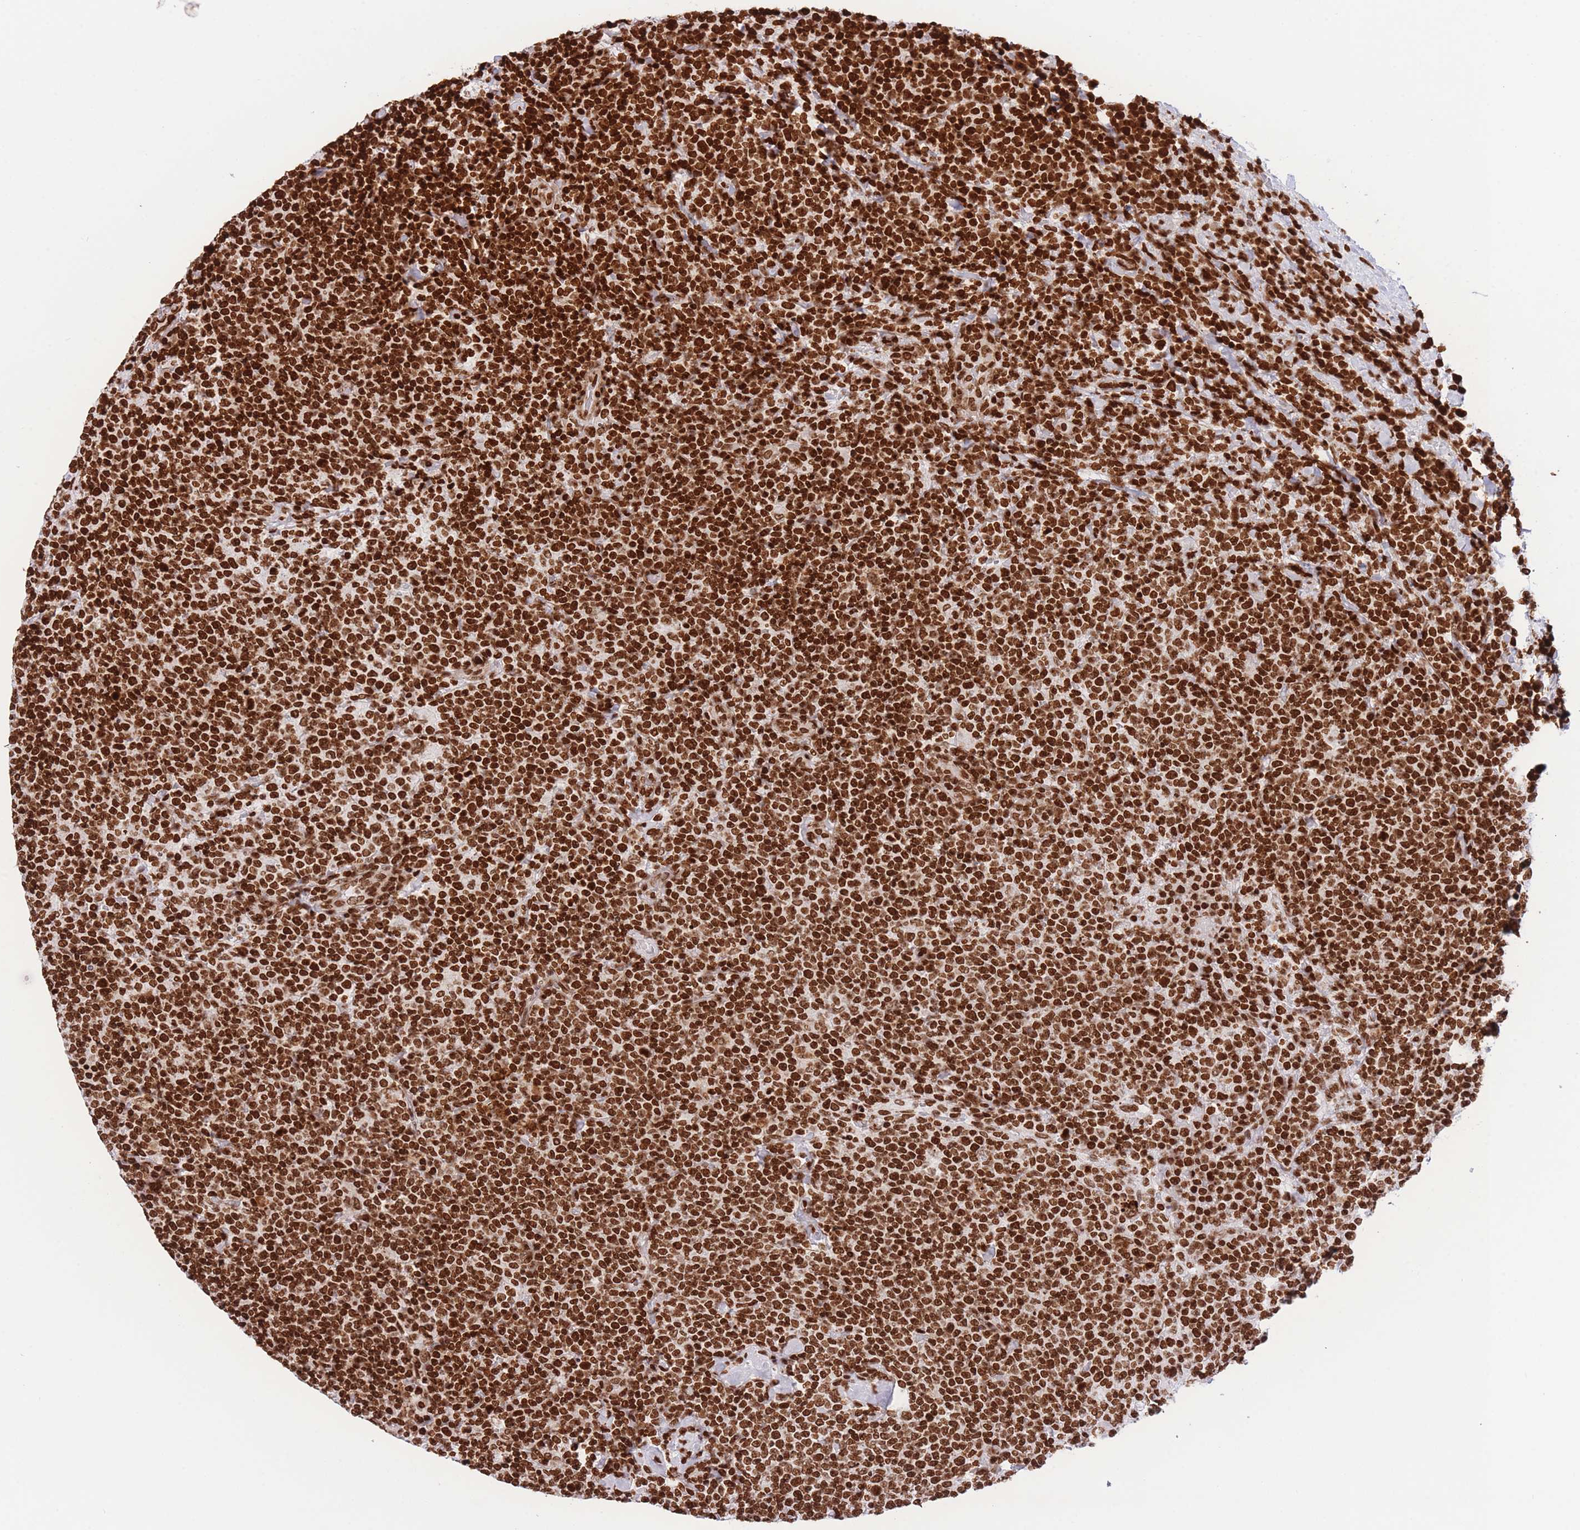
{"staining": {"intensity": "strong", "quantity": ">75%", "location": "nuclear"}, "tissue": "lymphoma", "cell_type": "Tumor cells", "image_type": "cancer", "snomed": [{"axis": "morphology", "description": "Malignant lymphoma, non-Hodgkin's type, High grade"}, {"axis": "topography", "description": "Lymph node"}], "caption": "Immunohistochemistry (DAB (3,3'-diaminobenzidine)) staining of high-grade malignant lymphoma, non-Hodgkin's type shows strong nuclear protein positivity in approximately >75% of tumor cells. (DAB (3,3'-diaminobenzidine) IHC with brightfield microscopy, high magnification).", "gene": "H2BC11", "patient": {"sex": "male", "age": 61}}